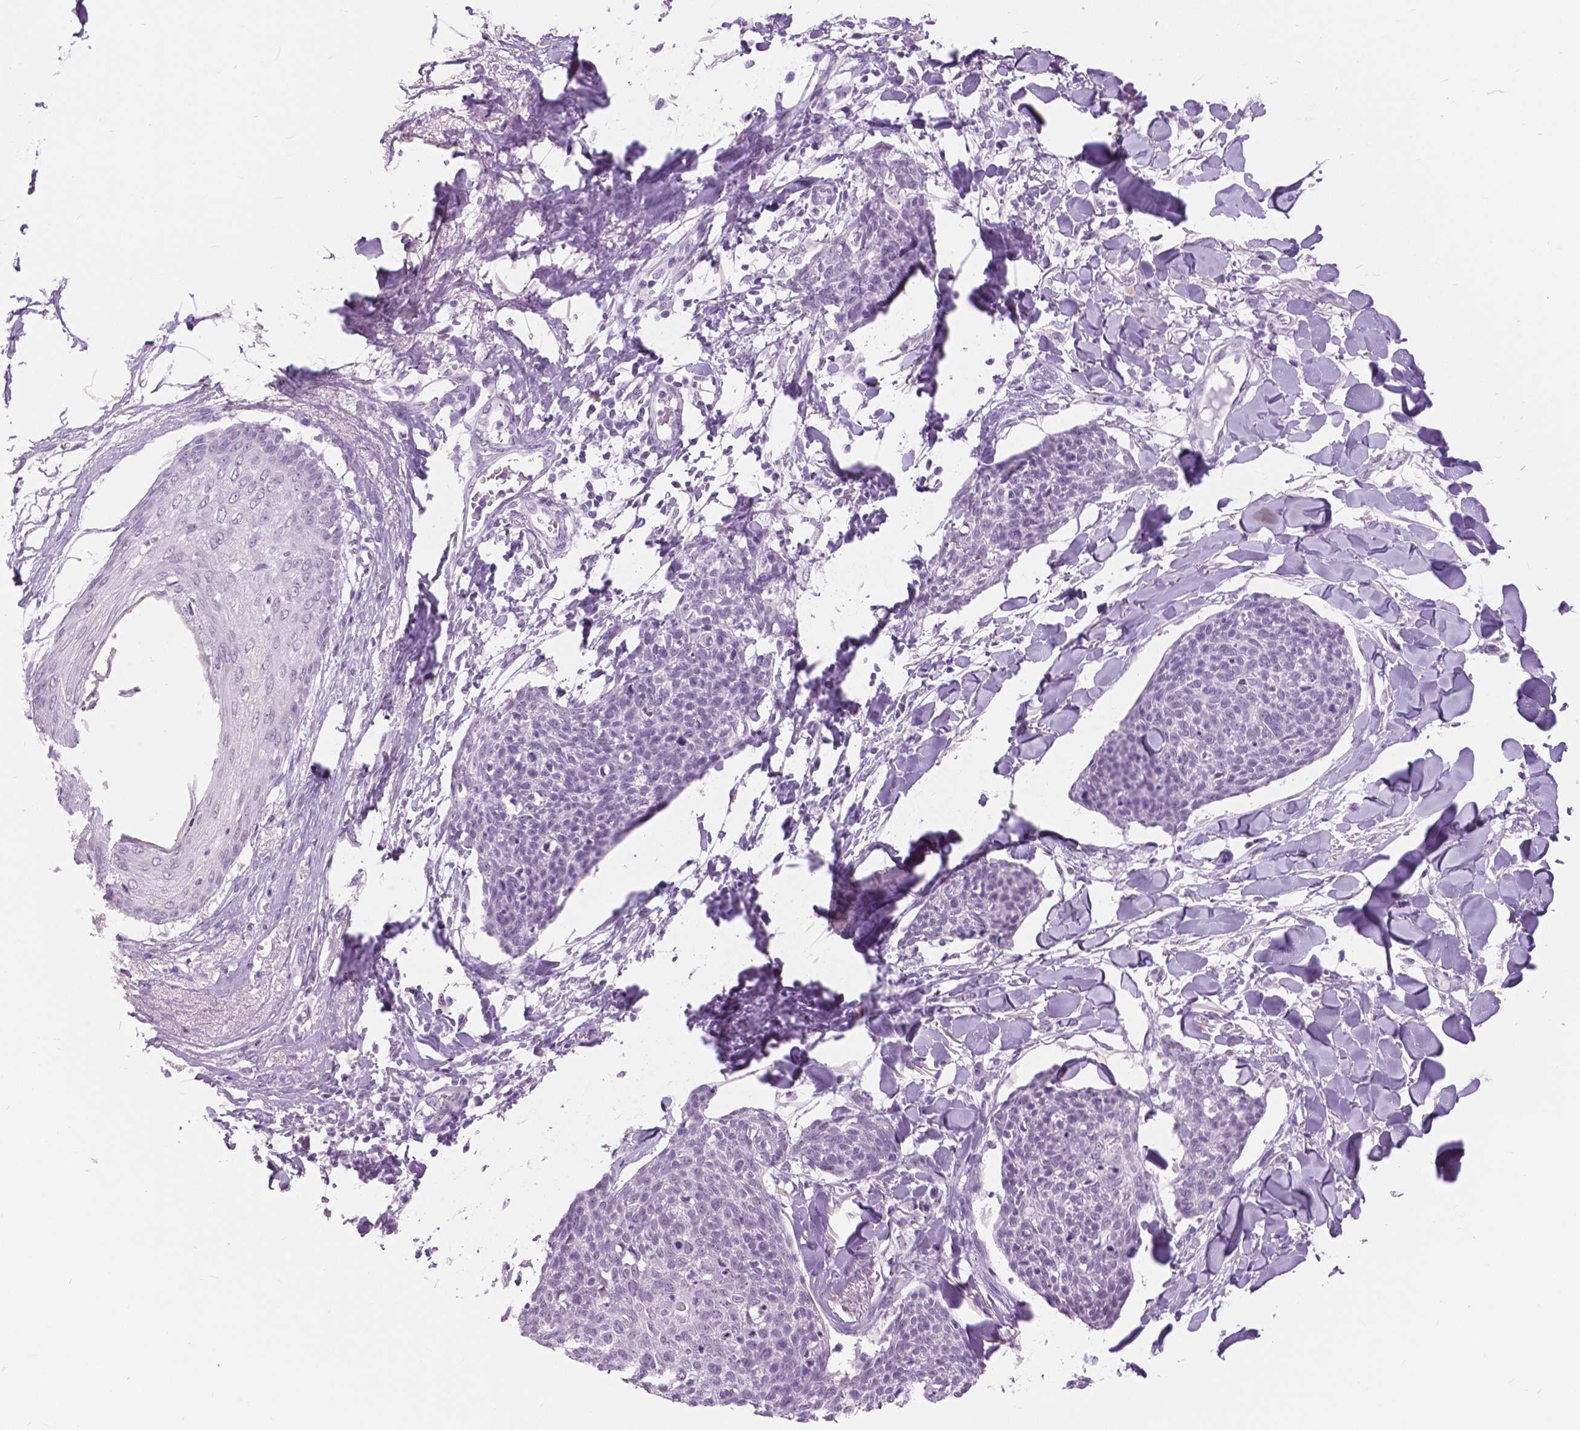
{"staining": {"intensity": "negative", "quantity": "none", "location": "none"}, "tissue": "skin cancer", "cell_type": "Tumor cells", "image_type": "cancer", "snomed": [{"axis": "morphology", "description": "Squamous cell carcinoma, NOS"}, {"axis": "topography", "description": "Skin"}, {"axis": "topography", "description": "Vulva"}], "caption": "A micrograph of human skin cancer is negative for staining in tumor cells.", "gene": "MYOM1", "patient": {"sex": "female", "age": 75}}